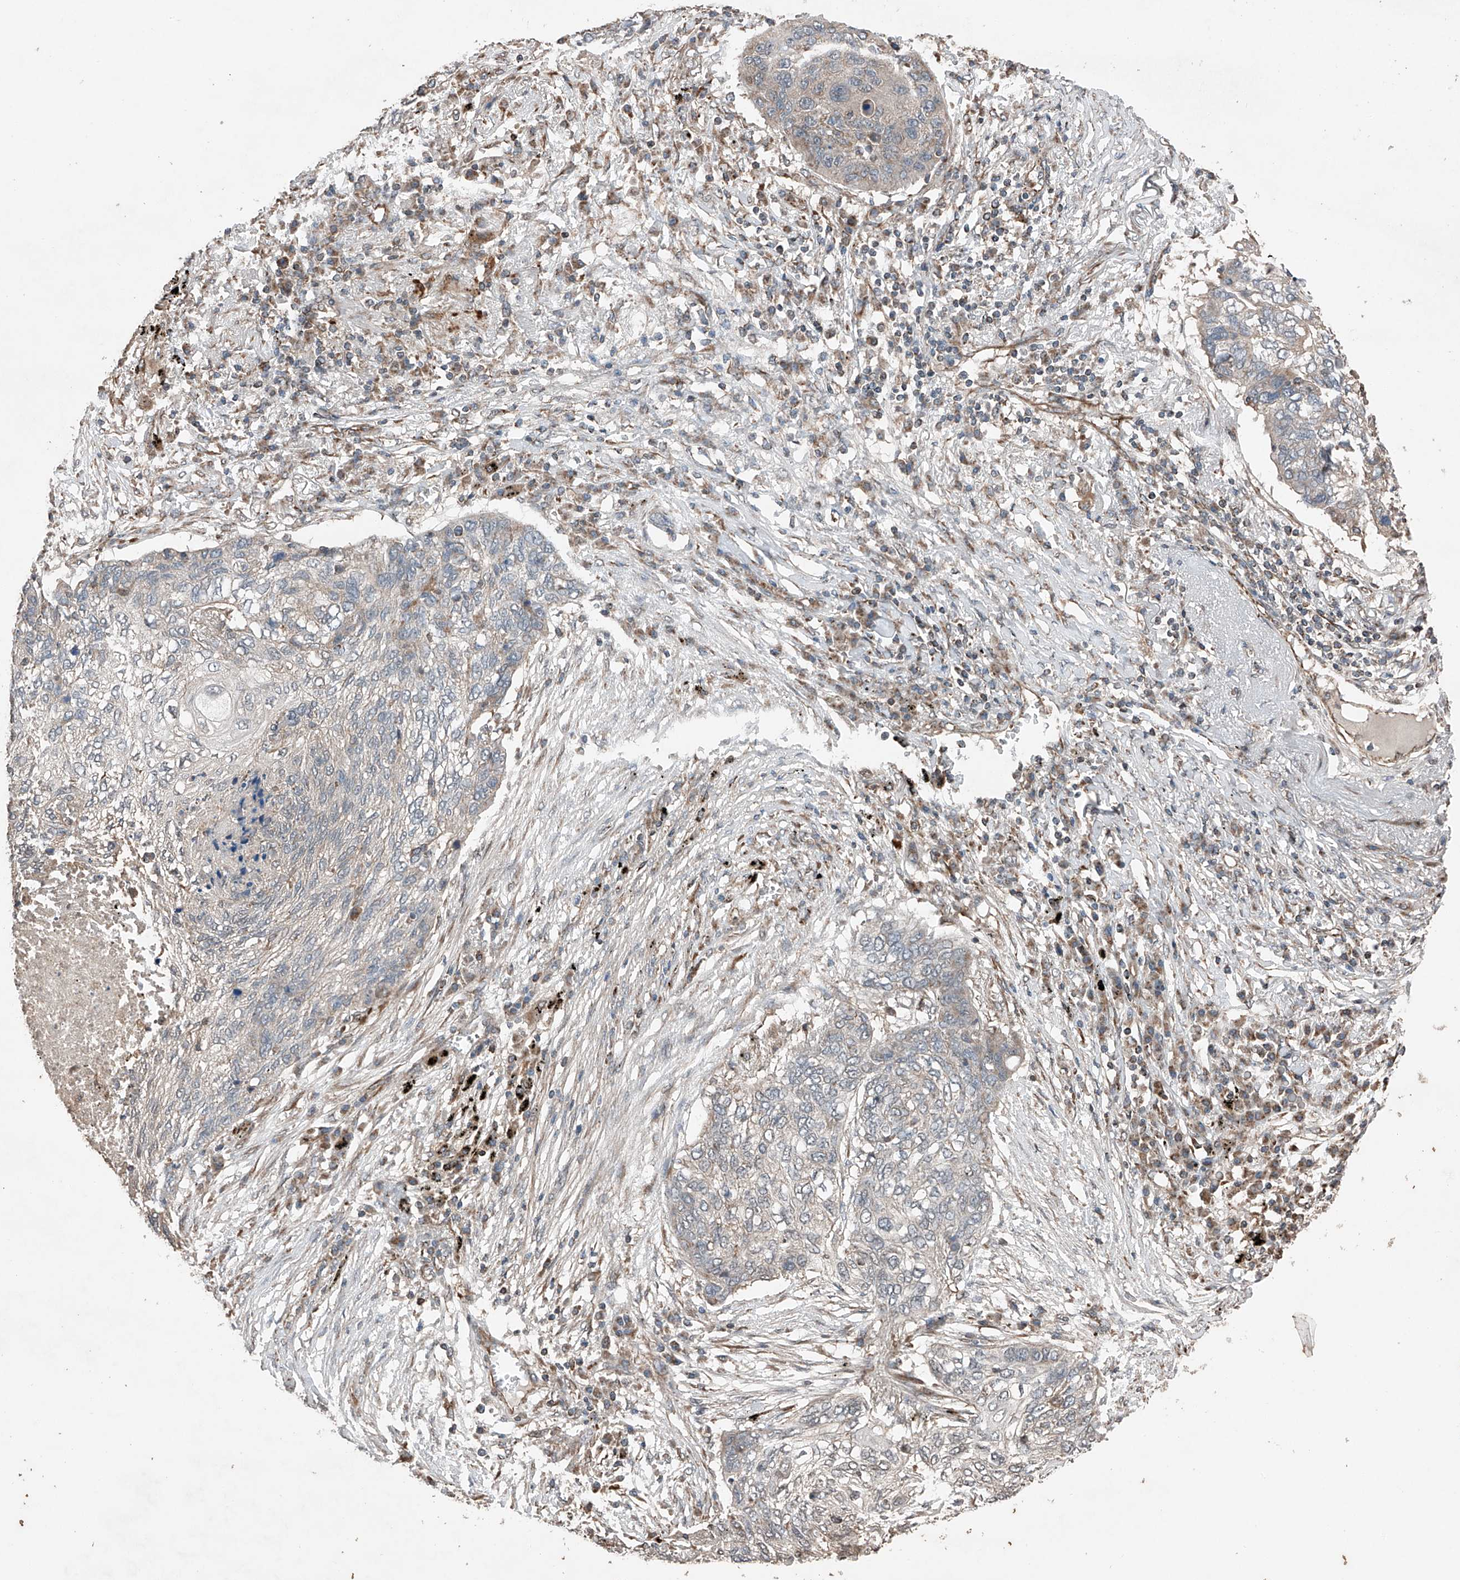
{"staining": {"intensity": "negative", "quantity": "none", "location": "none"}, "tissue": "lung cancer", "cell_type": "Tumor cells", "image_type": "cancer", "snomed": [{"axis": "morphology", "description": "Squamous cell carcinoma, NOS"}, {"axis": "topography", "description": "Lung"}], "caption": "The image demonstrates no staining of tumor cells in lung squamous cell carcinoma.", "gene": "AP4B1", "patient": {"sex": "female", "age": 63}}